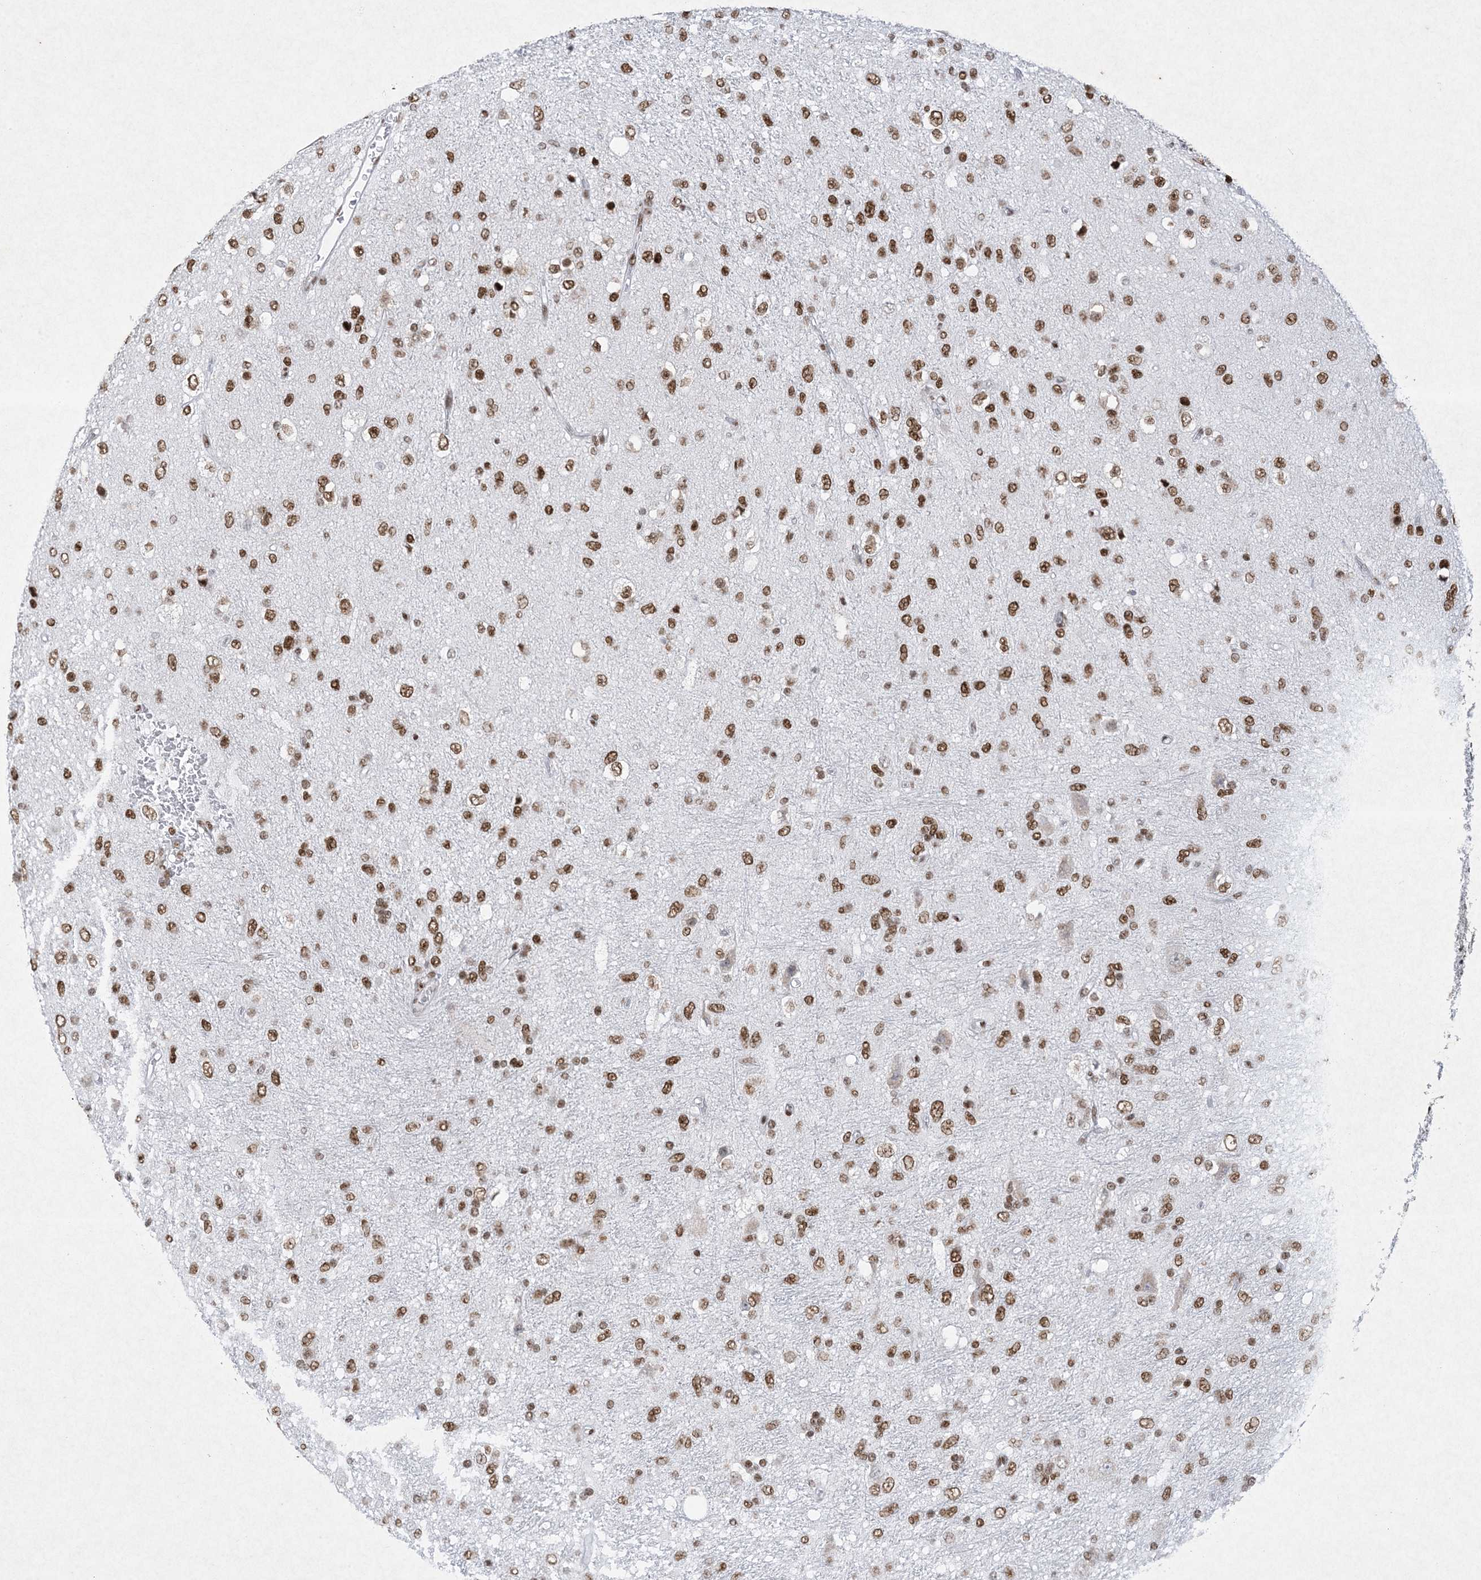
{"staining": {"intensity": "moderate", "quantity": ">75%", "location": "nuclear"}, "tissue": "glioma", "cell_type": "Tumor cells", "image_type": "cancer", "snomed": [{"axis": "morphology", "description": "Glioma, malignant, Low grade"}, {"axis": "topography", "description": "Brain"}], "caption": "High-power microscopy captured an immunohistochemistry histopathology image of malignant glioma (low-grade), revealing moderate nuclear staining in about >75% of tumor cells. (Brightfield microscopy of DAB IHC at high magnification).", "gene": "PKNOX2", "patient": {"sex": "male", "age": 77}}